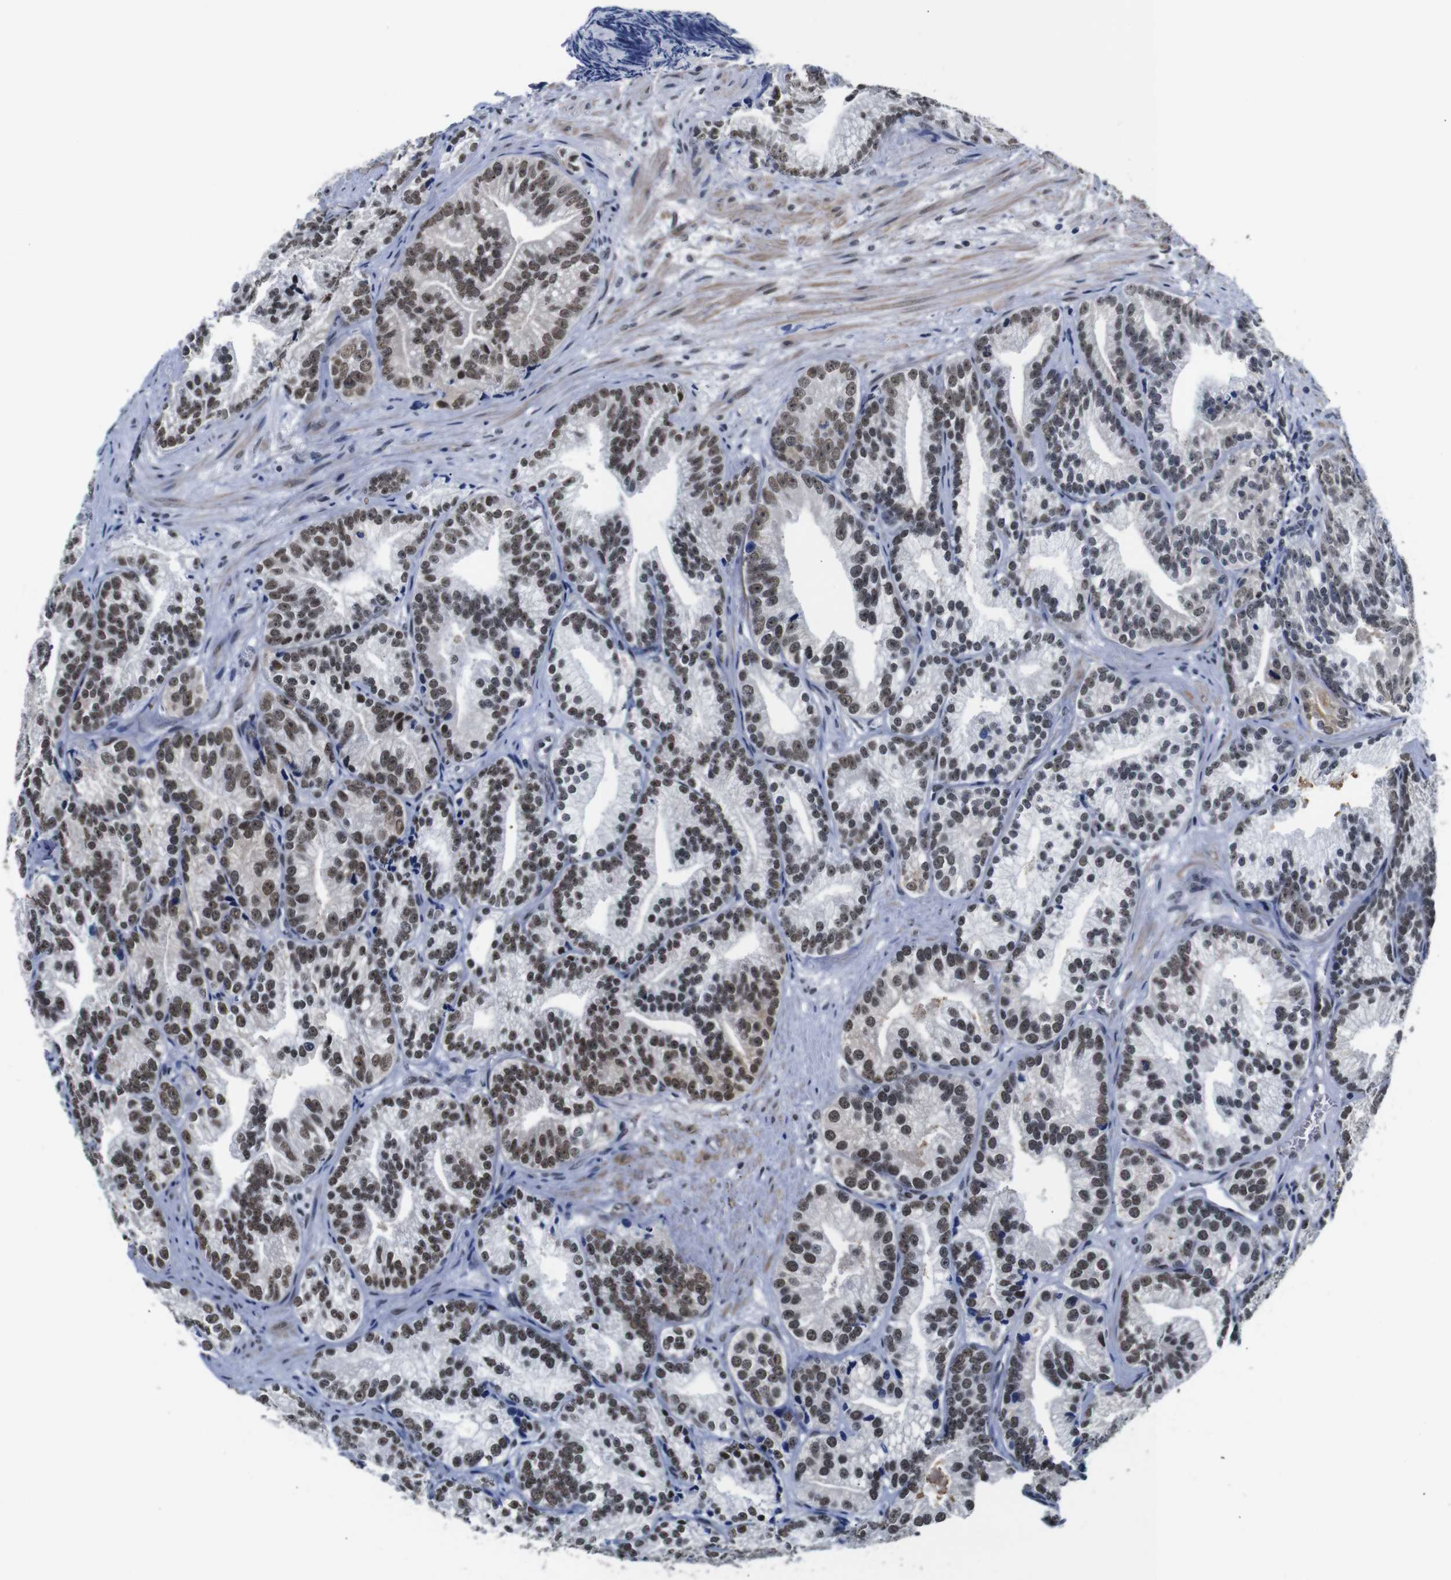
{"staining": {"intensity": "moderate", "quantity": ">75%", "location": "nuclear"}, "tissue": "prostate cancer", "cell_type": "Tumor cells", "image_type": "cancer", "snomed": [{"axis": "morphology", "description": "Adenocarcinoma, Low grade"}, {"axis": "topography", "description": "Prostate"}], "caption": "Immunohistochemistry (IHC) image of prostate adenocarcinoma (low-grade) stained for a protein (brown), which reveals medium levels of moderate nuclear positivity in approximately >75% of tumor cells.", "gene": "ILDR2", "patient": {"sex": "male", "age": 89}}